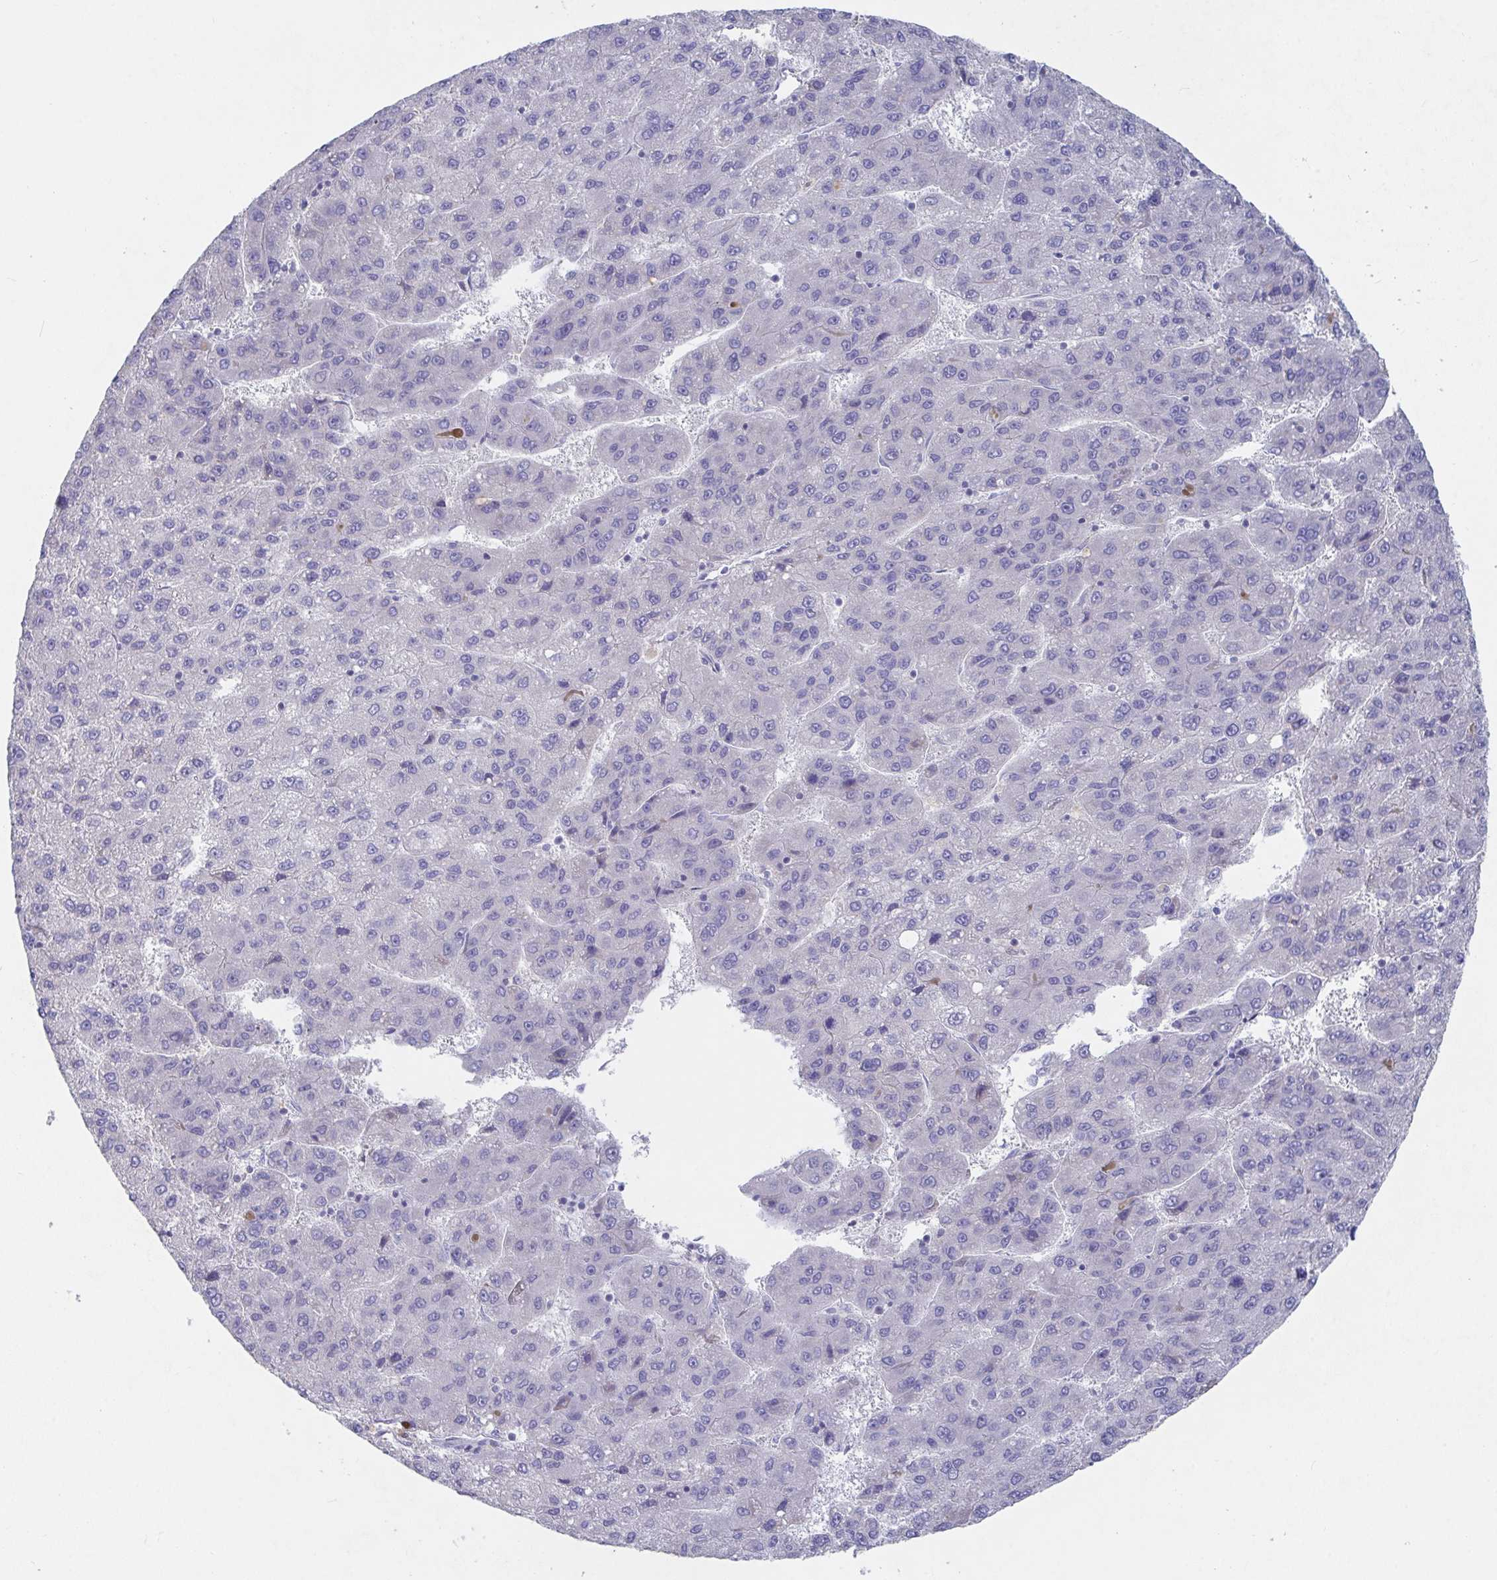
{"staining": {"intensity": "moderate", "quantity": "<25%", "location": "nuclear"}, "tissue": "liver cancer", "cell_type": "Tumor cells", "image_type": "cancer", "snomed": [{"axis": "morphology", "description": "Carcinoma, Hepatocellular, NOS"}, {"axis": "topography", "description": "Liver"}], "caption": "DAB immunohistochemical staining of liver cancer reveals moderate nuclear protein positivity in about <25% of tumor cells.", "gene": "ZNF561", "patient": {"sex": "female", "age": 82}}